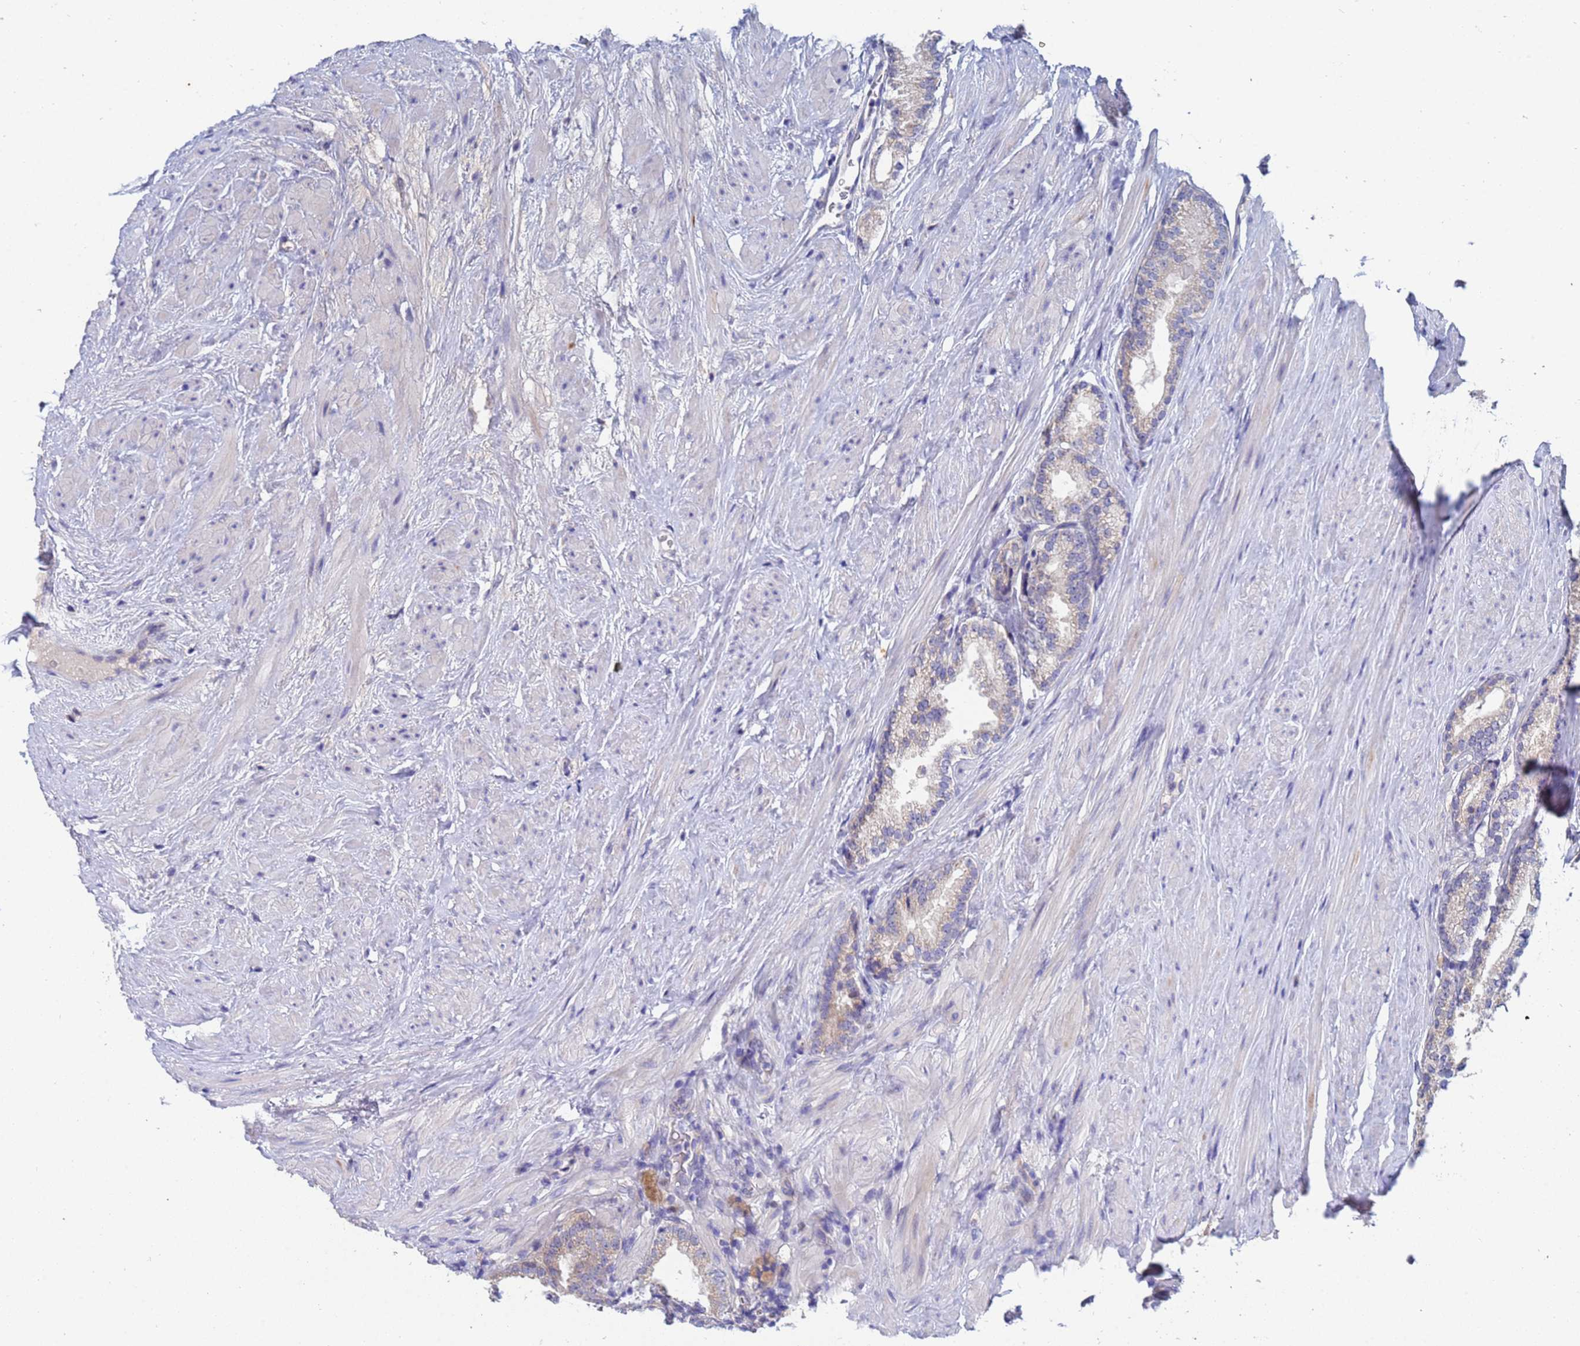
{"staining": {"intensity": "weak", "quantity": "<25%", "location": "cytoplasmic/membranous"}, "tissue": "prostate cancer", "cell_type": "Tumor cells", "image_type": "cancer", "snomed": [{"axis": "morphology", "description": "Adenocarcinoma, Low grade"}, {"axis": "topography", "description": "Prostate"}], "caption": "An immunohistochemistry image of prostate cancer is shown. There is no staining in tumor cells of prostate cancer.", "gene": "IHO1", "patient": {"sex": "male", "age": 68}}